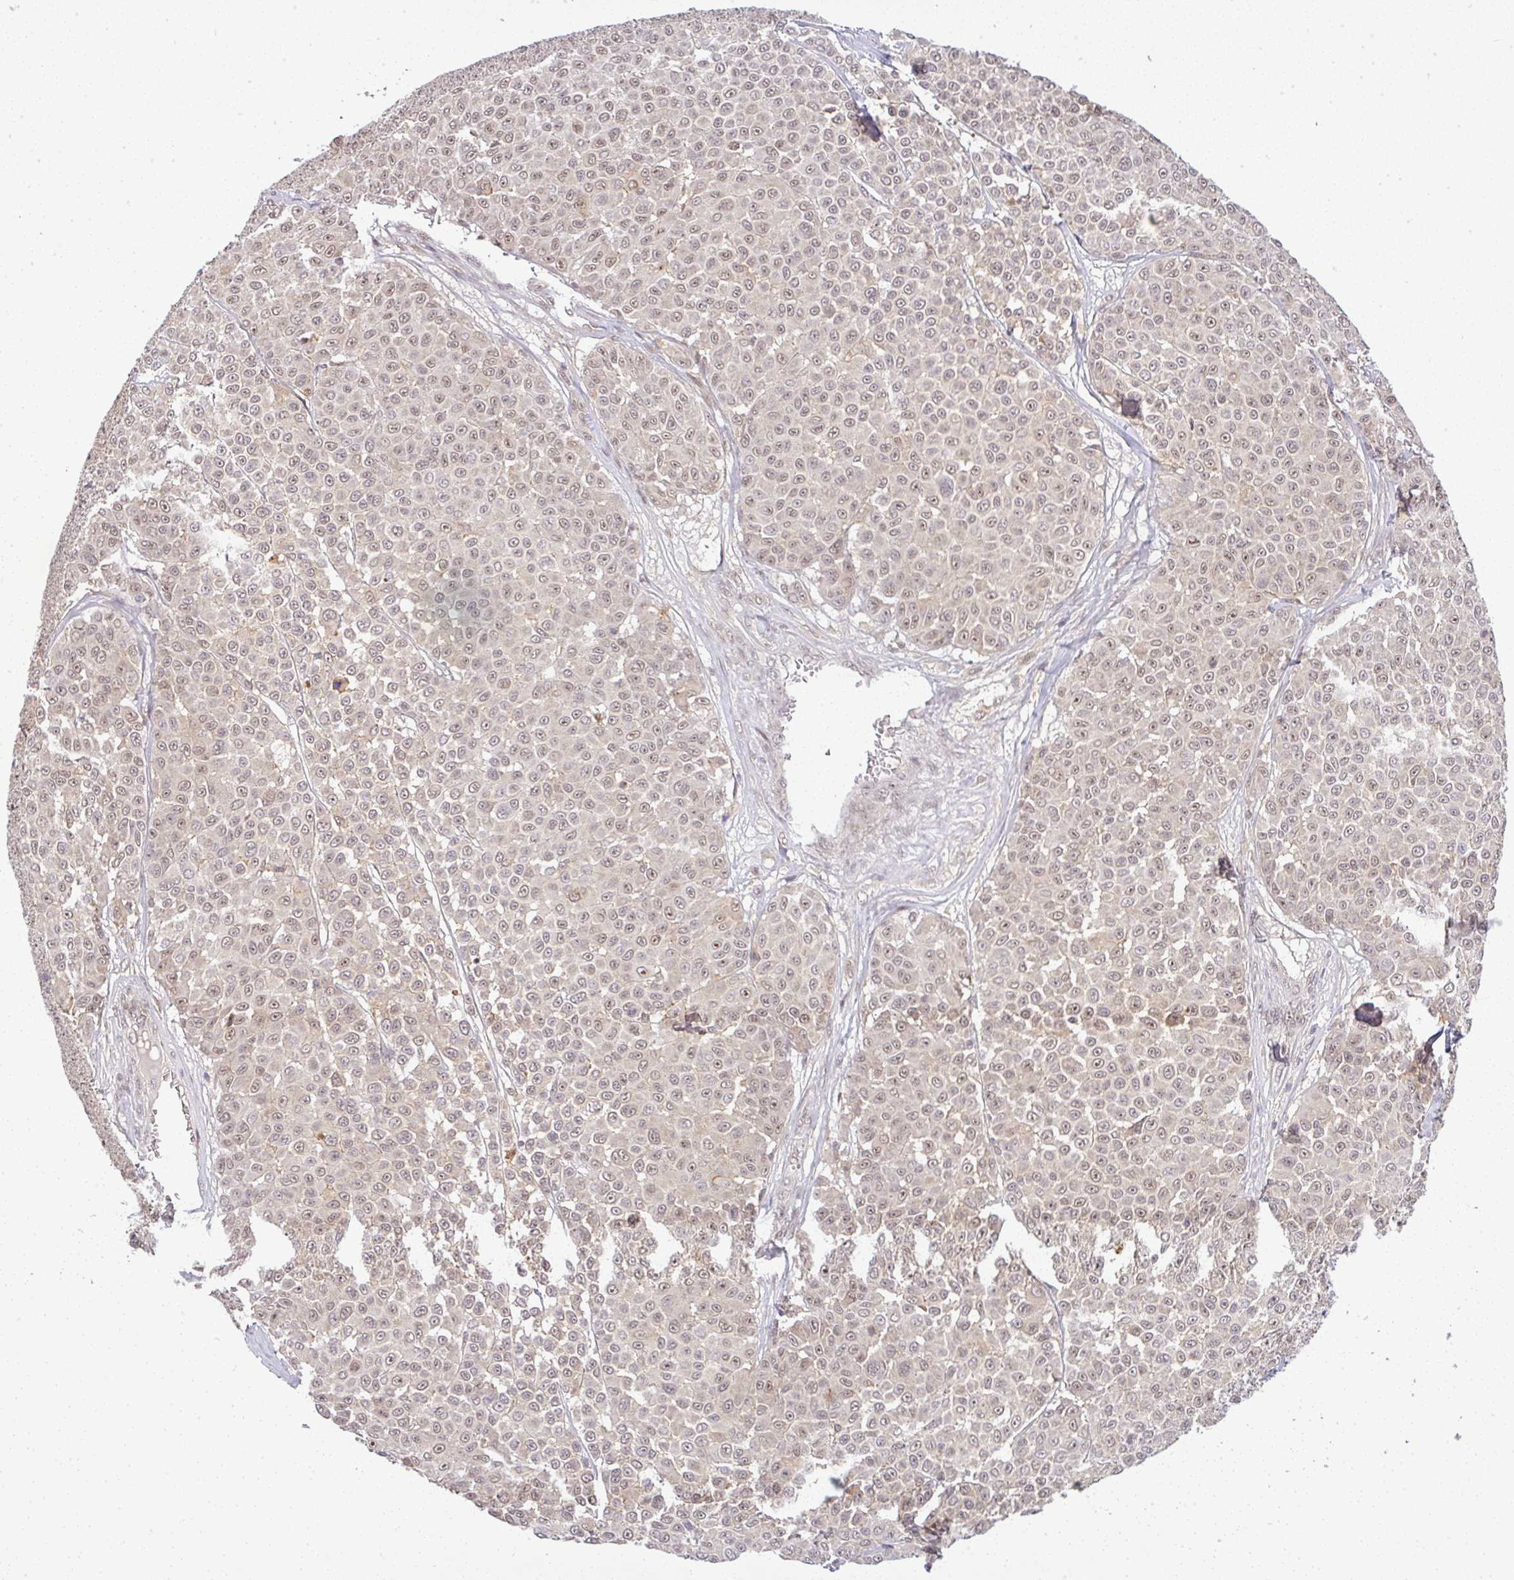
{"staining": {"intensity": "weak", "quantity": ">75%", "location": "nuclear"}, "tissue": "melanoma", "cell_type": "Tumor cells", "image_type": "cancer", "snomed": [{"axis": "morphology", "description": "Malignant melanoma, NOS"}, {"axis": "topography", "description": "Skin"}], "caption": "Immunohistochemical staining of human malignant melanoma reveals weak nuclear protein positivity in about >75% of tumor cells.", "gene": "FAM153A", "patient": {"sex": "male", "age": 46}}